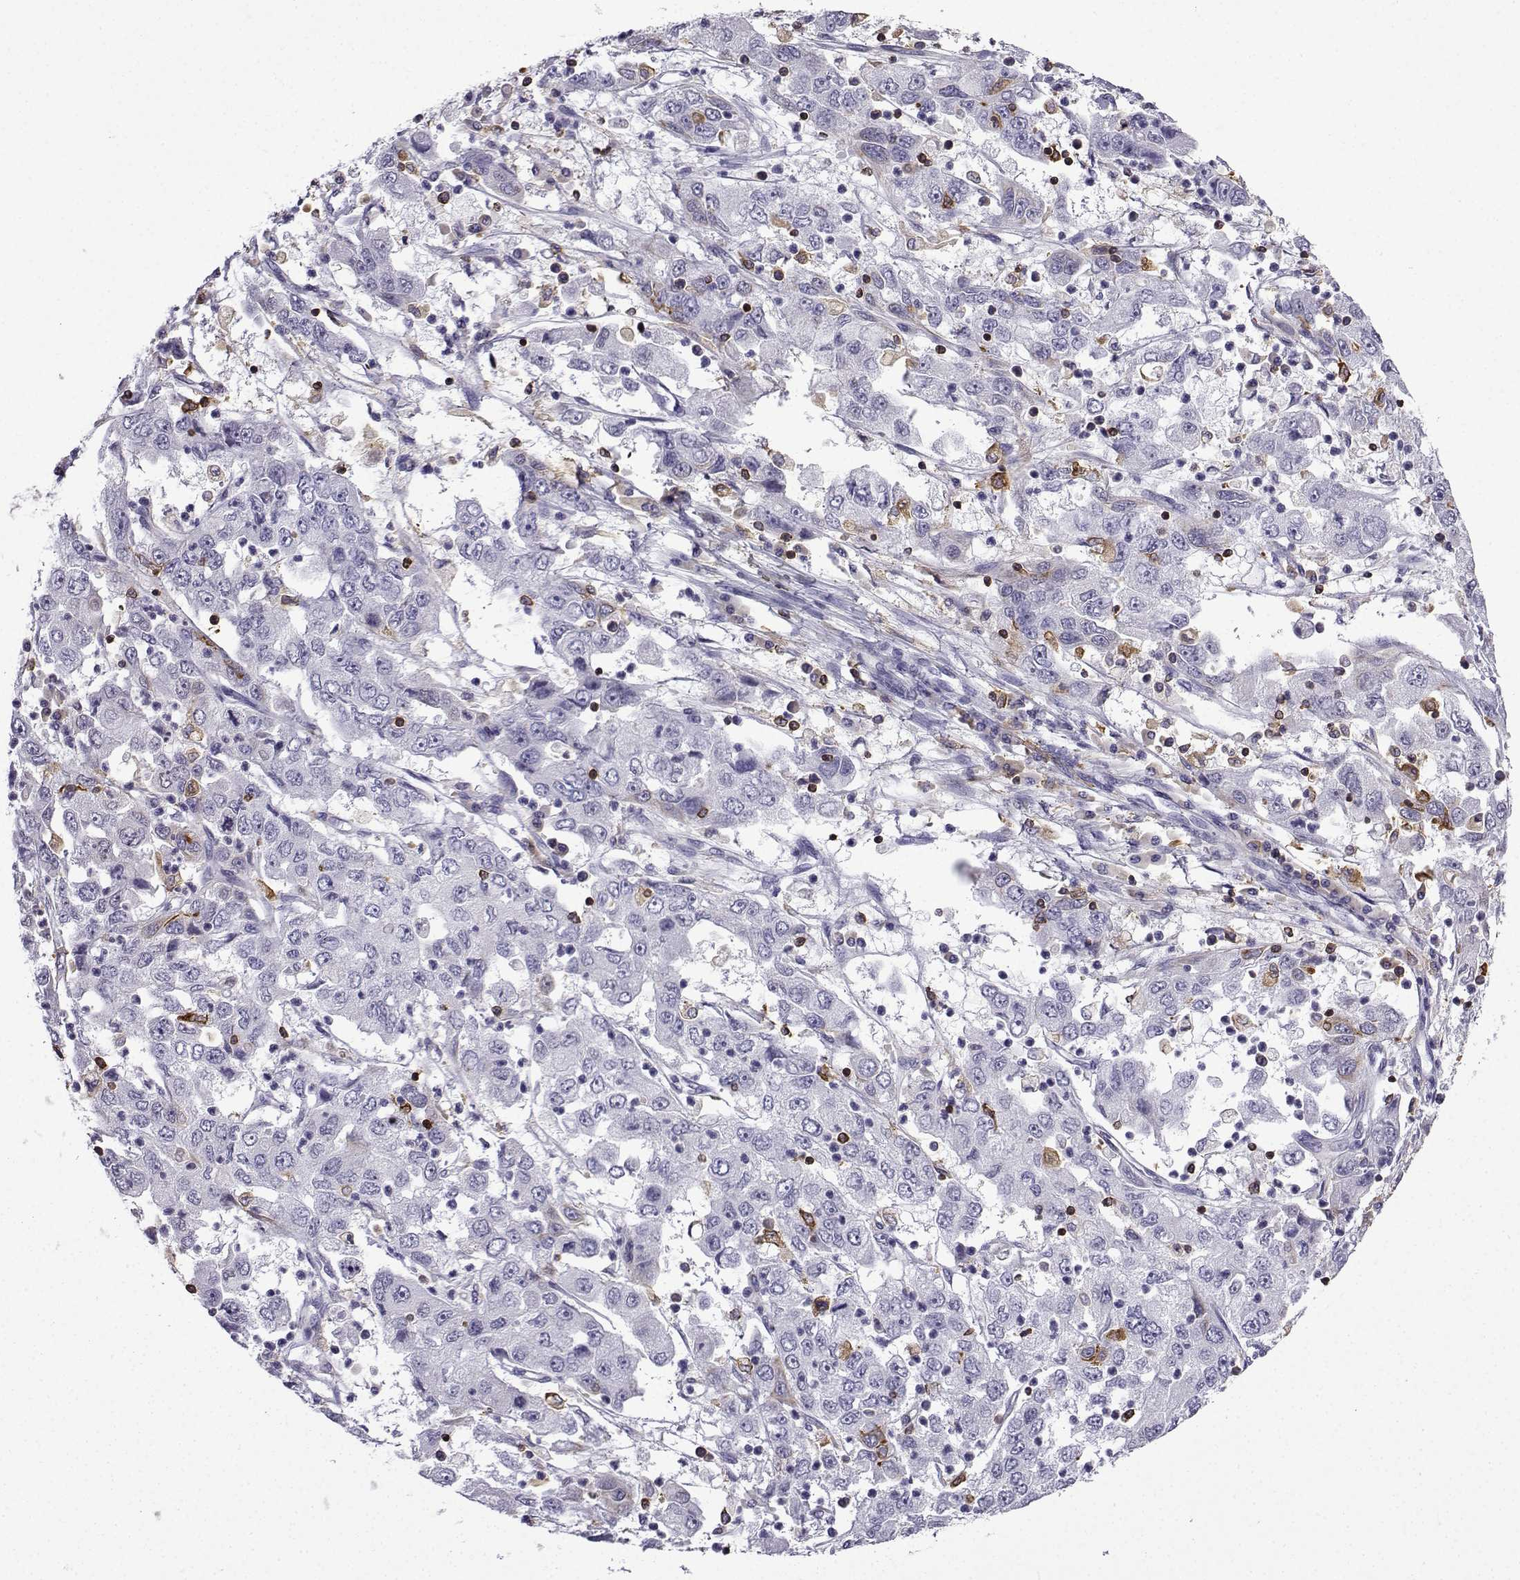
{"staining": {"intensity": "negative", "quantity": "none", "location": "none"}, "tissue": "cervical cancer", "cell_type": "Tumor cells", "image_type": "cancer", "snomed": [{"axis": "morphology", "description": "Squamous cell carcinoma, NOS"}, {"axis": "topography", "description": "Cervix"}], "caption": "IHC image of cervical cancer (squamous cell carcinoma) stained for a protein (brown), which exhibits no expression in tumor cells.", "gene": "DOCK10", "patient": {"sex": "female", "age": 36}}